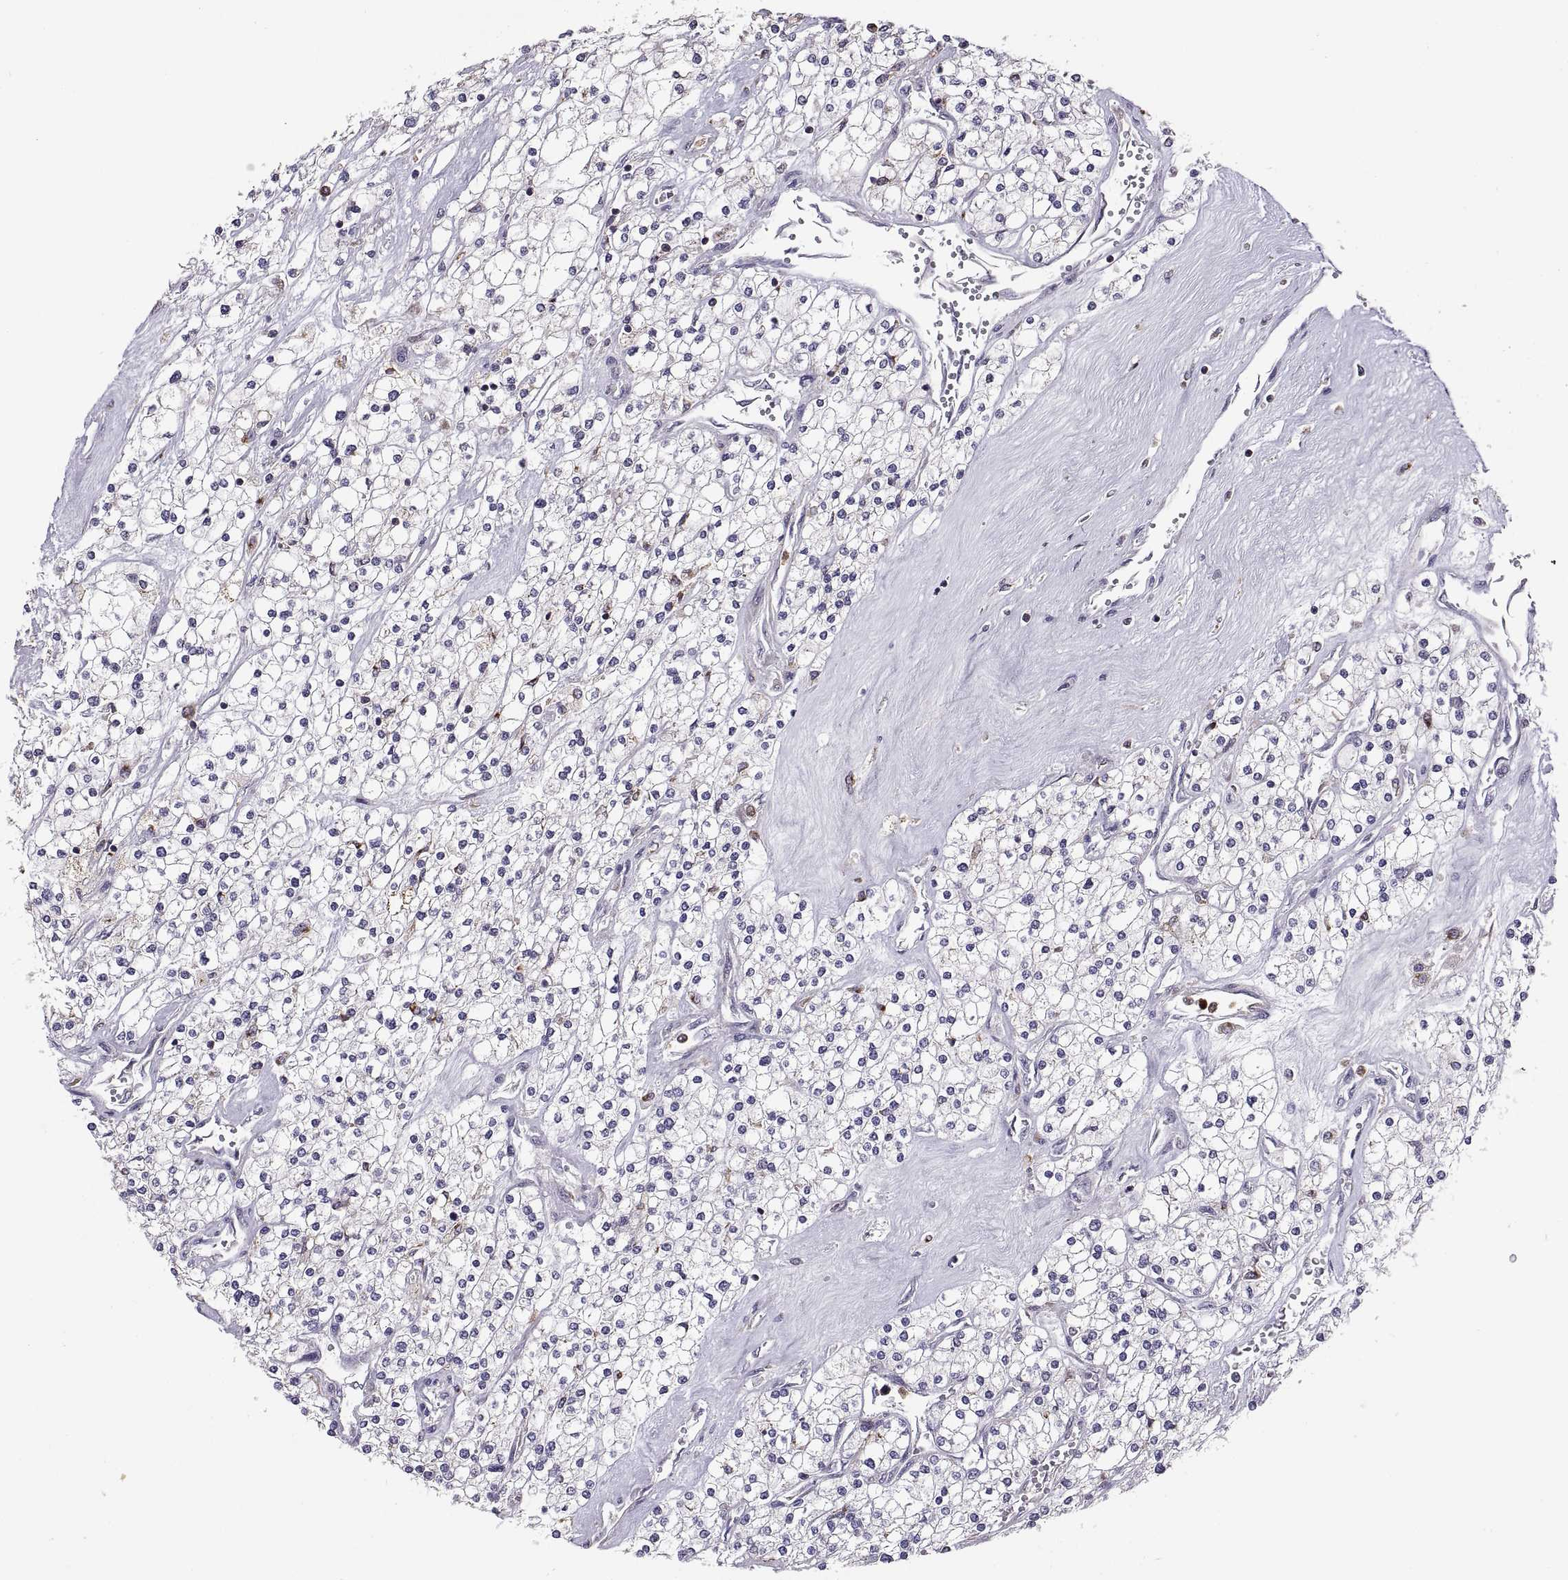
{"staining": {"intensity": "weak", "quantity": "<25%", "location": "cytoplasmic/membranous"}, "tissue": "renal cancer", "cell_type": "Tumor cells", "image_type": "cancer", "snomed": [{"axis": "morphology", "description": "Adenocarcinoma, NOS"}, {"axis": "topography", "description": "Kidney"}], "caption": "Tumor cells are negative for protein expression in human renal adenocarcinoma.", "gene": "ACAP1", "patient": {"sex": "male", "age": 80}}